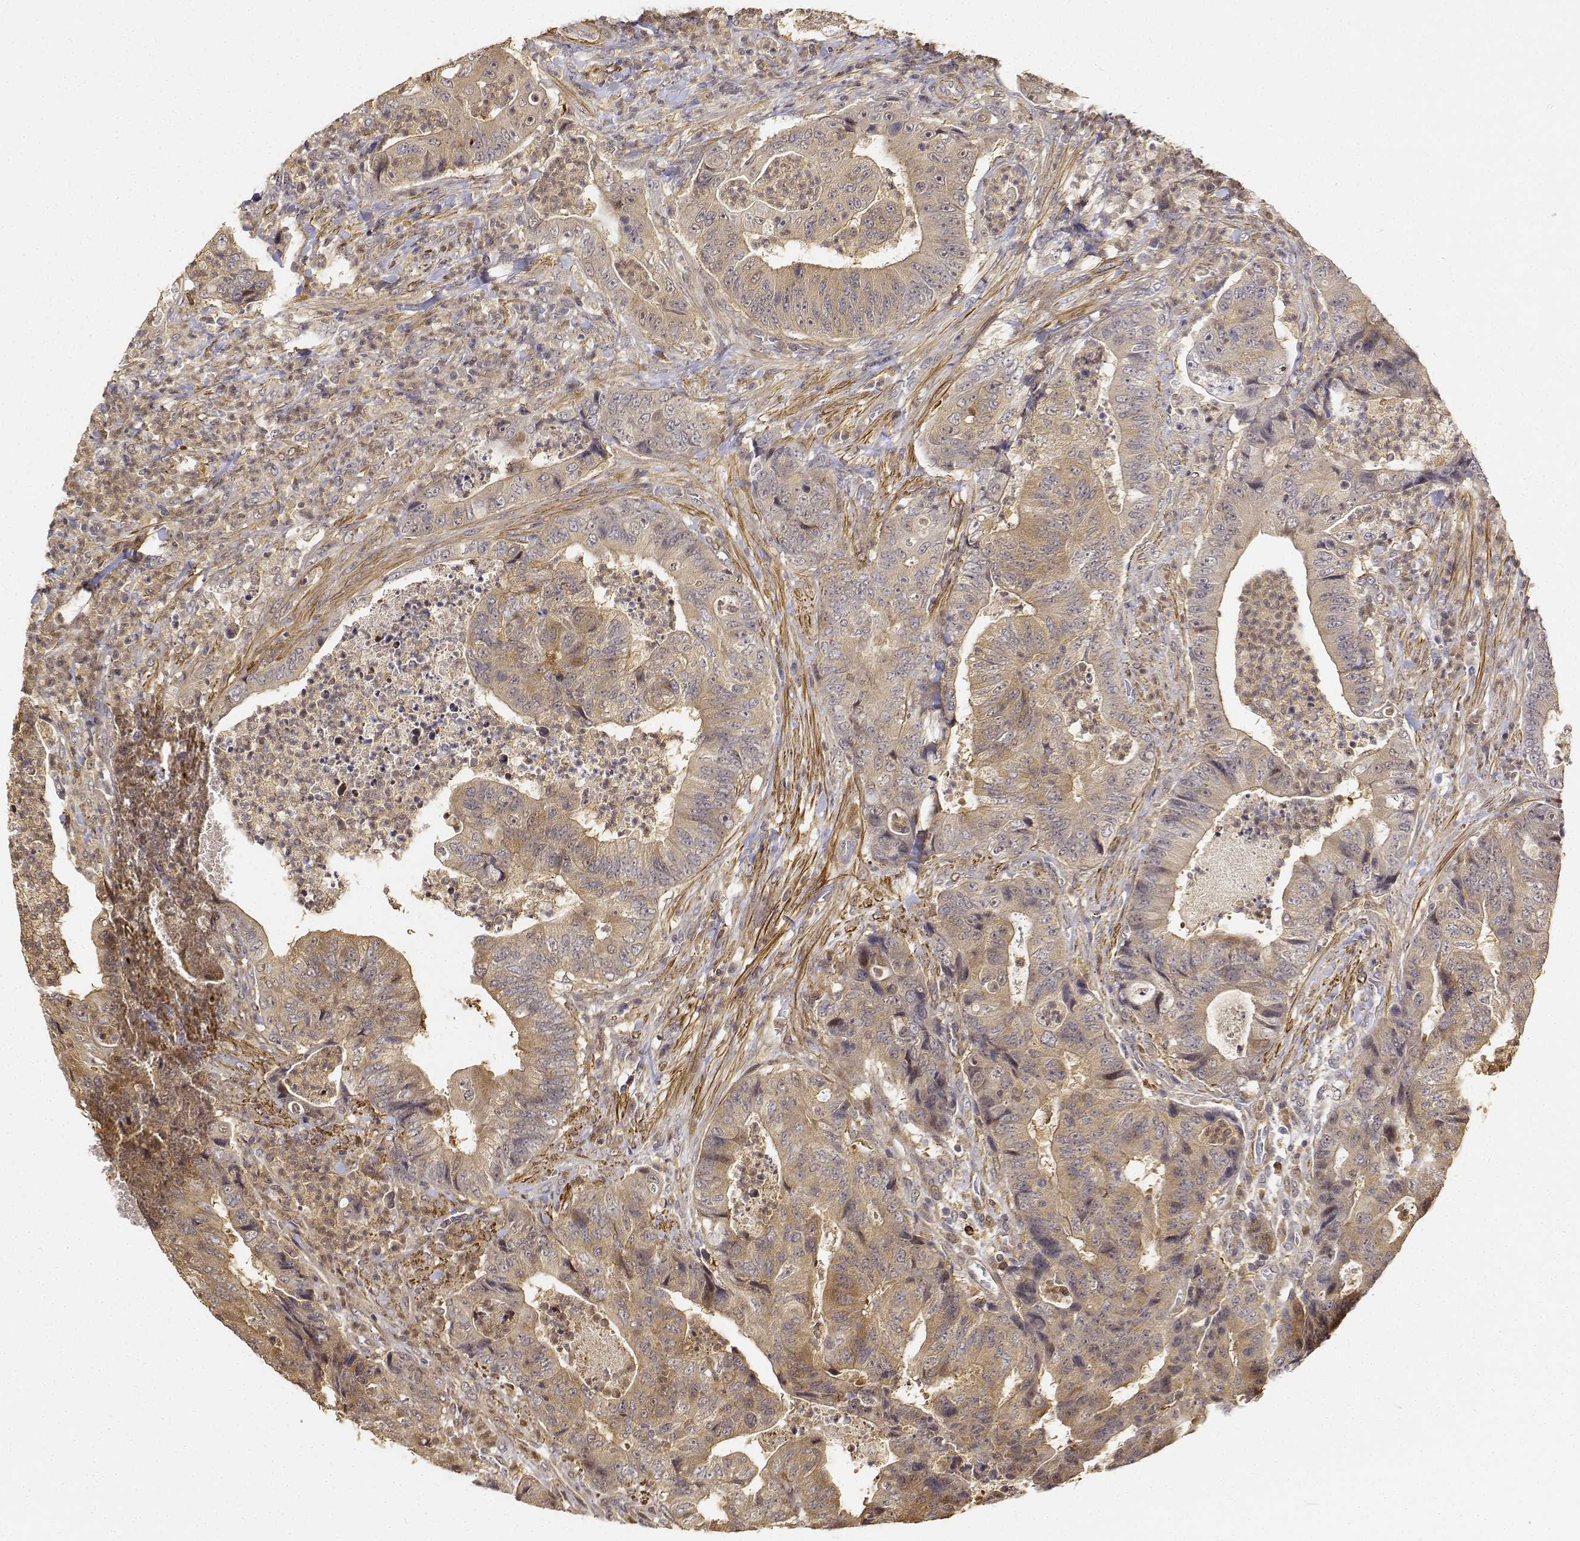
{"staining": {"intensity": "moderate", "quantity": ">75%", "location": "cytoplasmic/membranous"}, "tissue": "colorectal cancer", "cell_type": "Tumor cells", "image_type": "cancer", "snomed": [{"axis": "morphology", "description": "Adenocarcinoma, NOS"}, {"axis": "topography", "description": "Colon"}], "caption": "Immunohistochemical staining of adenocarcinoma (colorectal) demonstrates moderate cytoplasmic/membranous protein staining in about >75% of tumor cells.", "gene": "PCID2", "patient": {"sex": "female", "age": 48}}